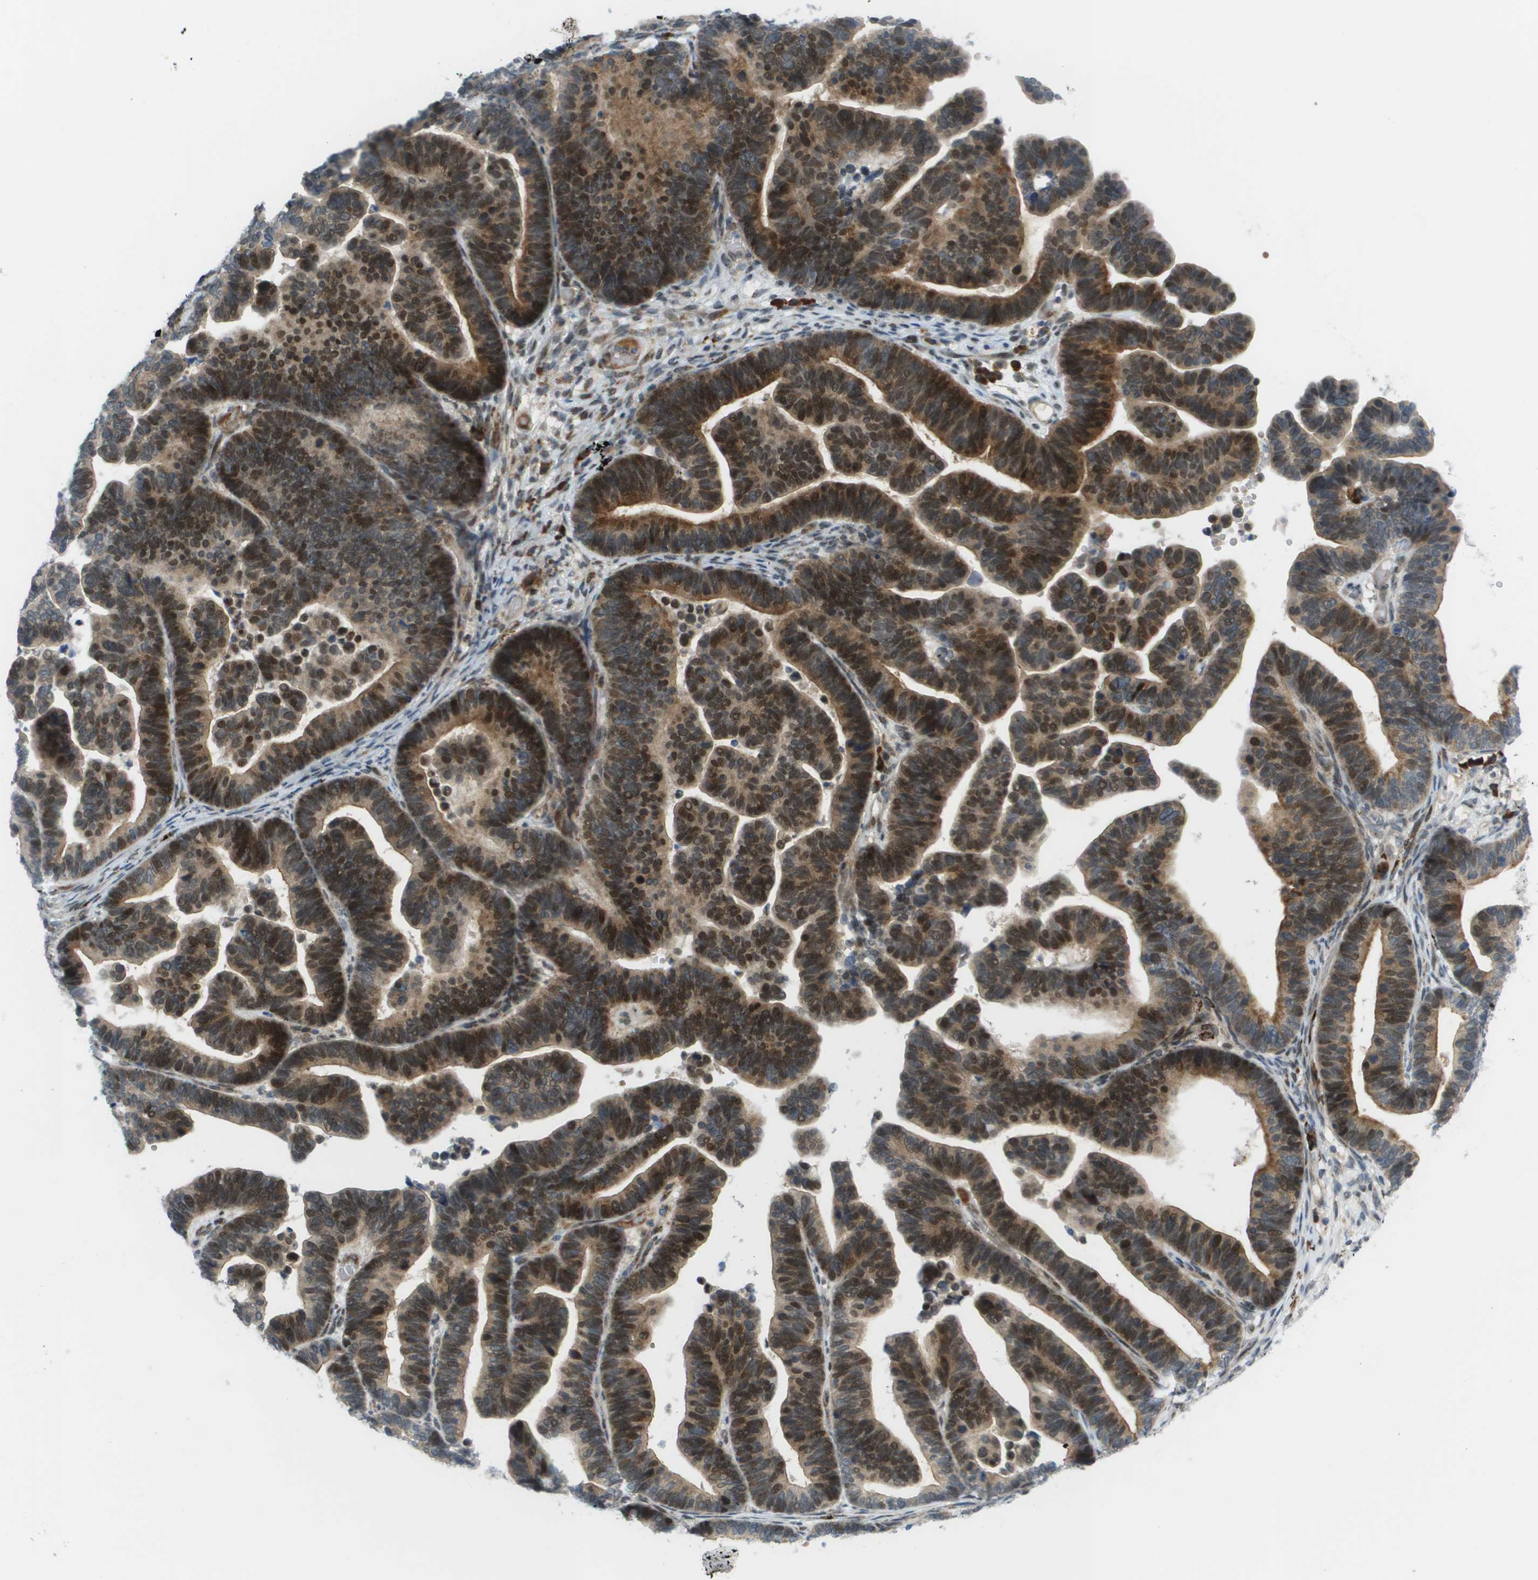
{"staining": {"intensity": "strong", "quantity": ">75%", "location": "cytoplasmic/membranous,nuclear"}, "tissue": "ovarian cancer", "cell_type": "Tumor cells", "image_type": "cancer", "snomed": [{"axis": "morphology", "description": "Cystadenocarcinoma, serous, NOS"}, {"axis": "topography", "description": "Ovary"}], "caption": "Ovarian serous cystadenocarcinoma stained for a protein (brown) displays strong cytoplasmic/membranous and nuclear positive expression in approximately >75% of tumor cells.", "gene": "CACNB4", "patient": {"sex": "female", "age": 56}}